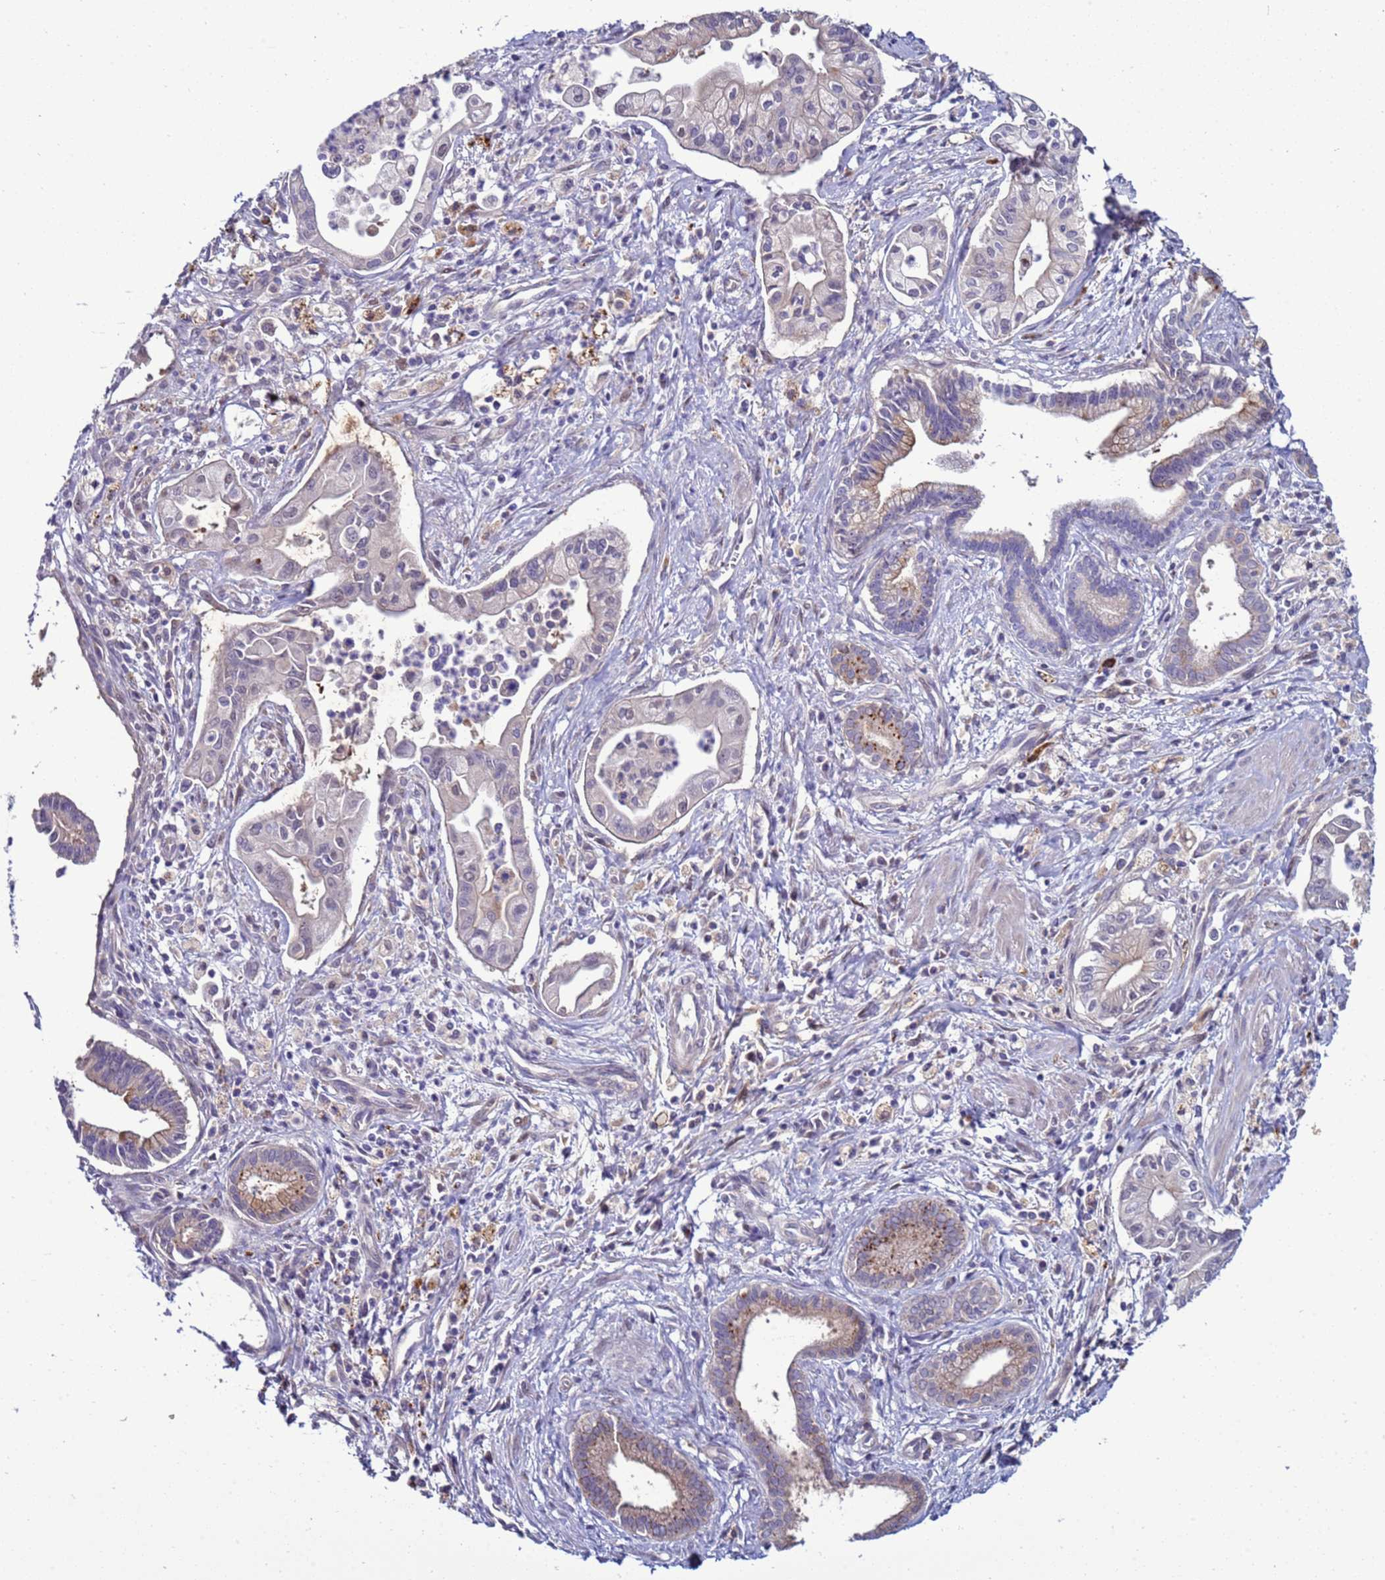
{"staining": {"intensity": "moderate", "quantity": "<25%", "location": "cytoplasmic/membranous"}, "tissue": "pancreatic cancer", "cell_type": "Tumor cells", "image_type": "cancer", "snomed": [{"axis": "morphology", "description": "Adenocarcinoma, NOS"}, {"axis": "topography", "description": "Pancreas"}], "caption": "Pancreatic adenocarcinoma stained for a protein (brown) shows moderate cytoplasmic/membranous positive staining in about <25% of tumor cells.", "gene": "NAT2", "patient": {"sex": "male", "age": 78}}